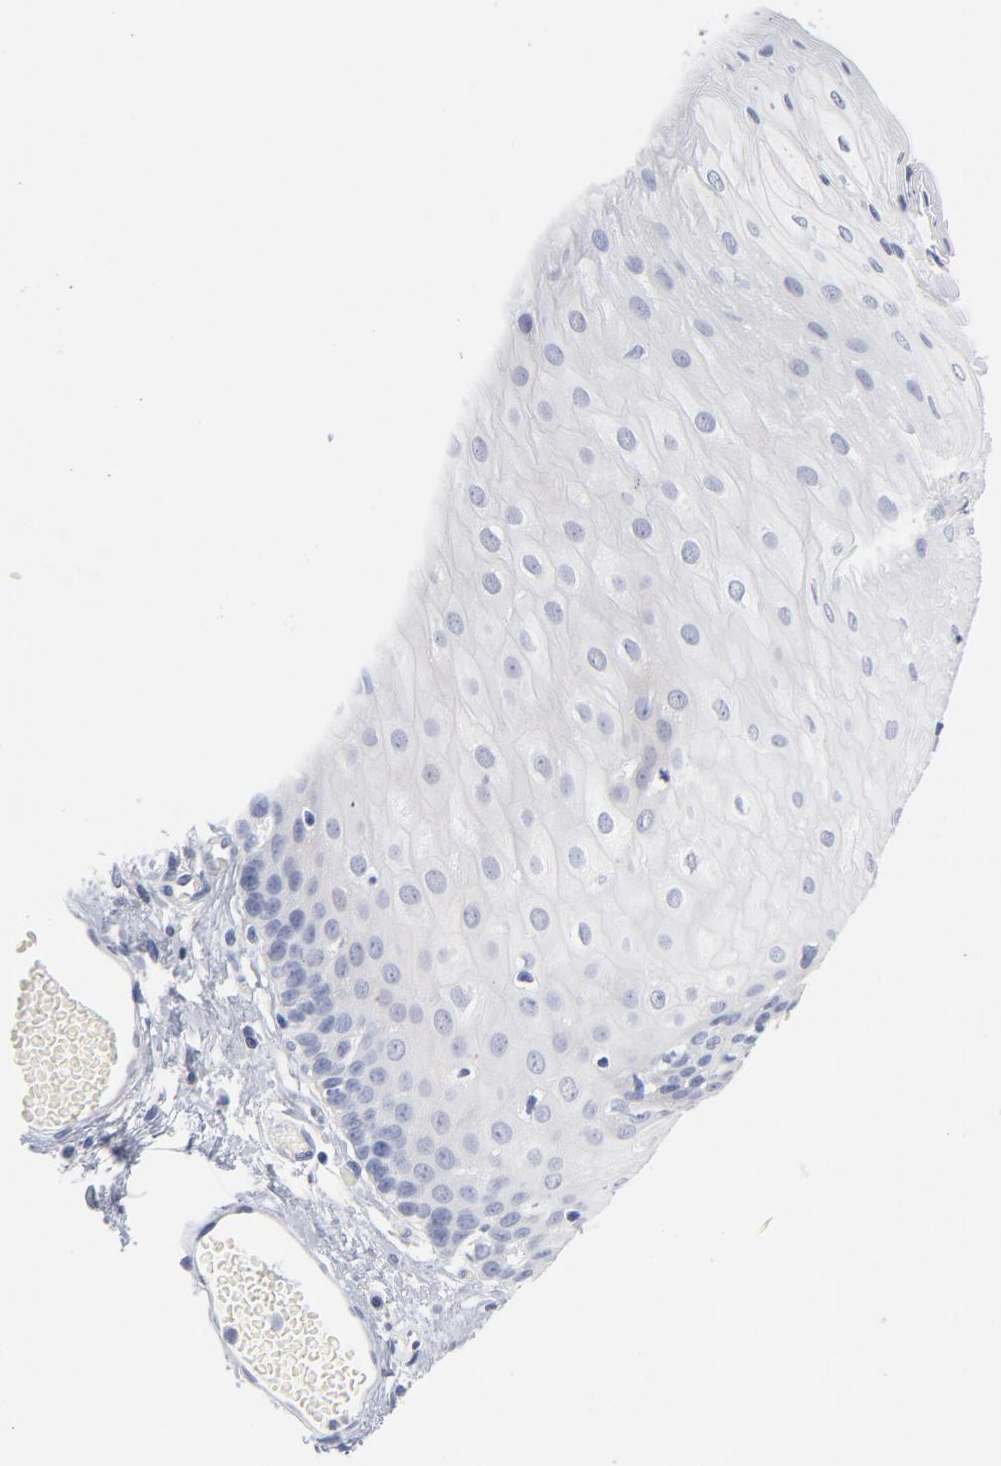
{"staining": {"intensity": "negative", "quantity": "none", "location": "none"}, "tissue": "esophagus", "cell_type": "Squamous epithelial cells", "image_type": "normal", "snomed": [{"axis": "morphology", "description": "Normal tissue, NOS"}, {"axis": "topography", "description": "Esophagus"}], "caption": "The histopathology image reveals no significant staining in squamous epithelial cells of esophagus.", "gene": "IFIT2", "patient": {"sex": "male", "age": 69}}